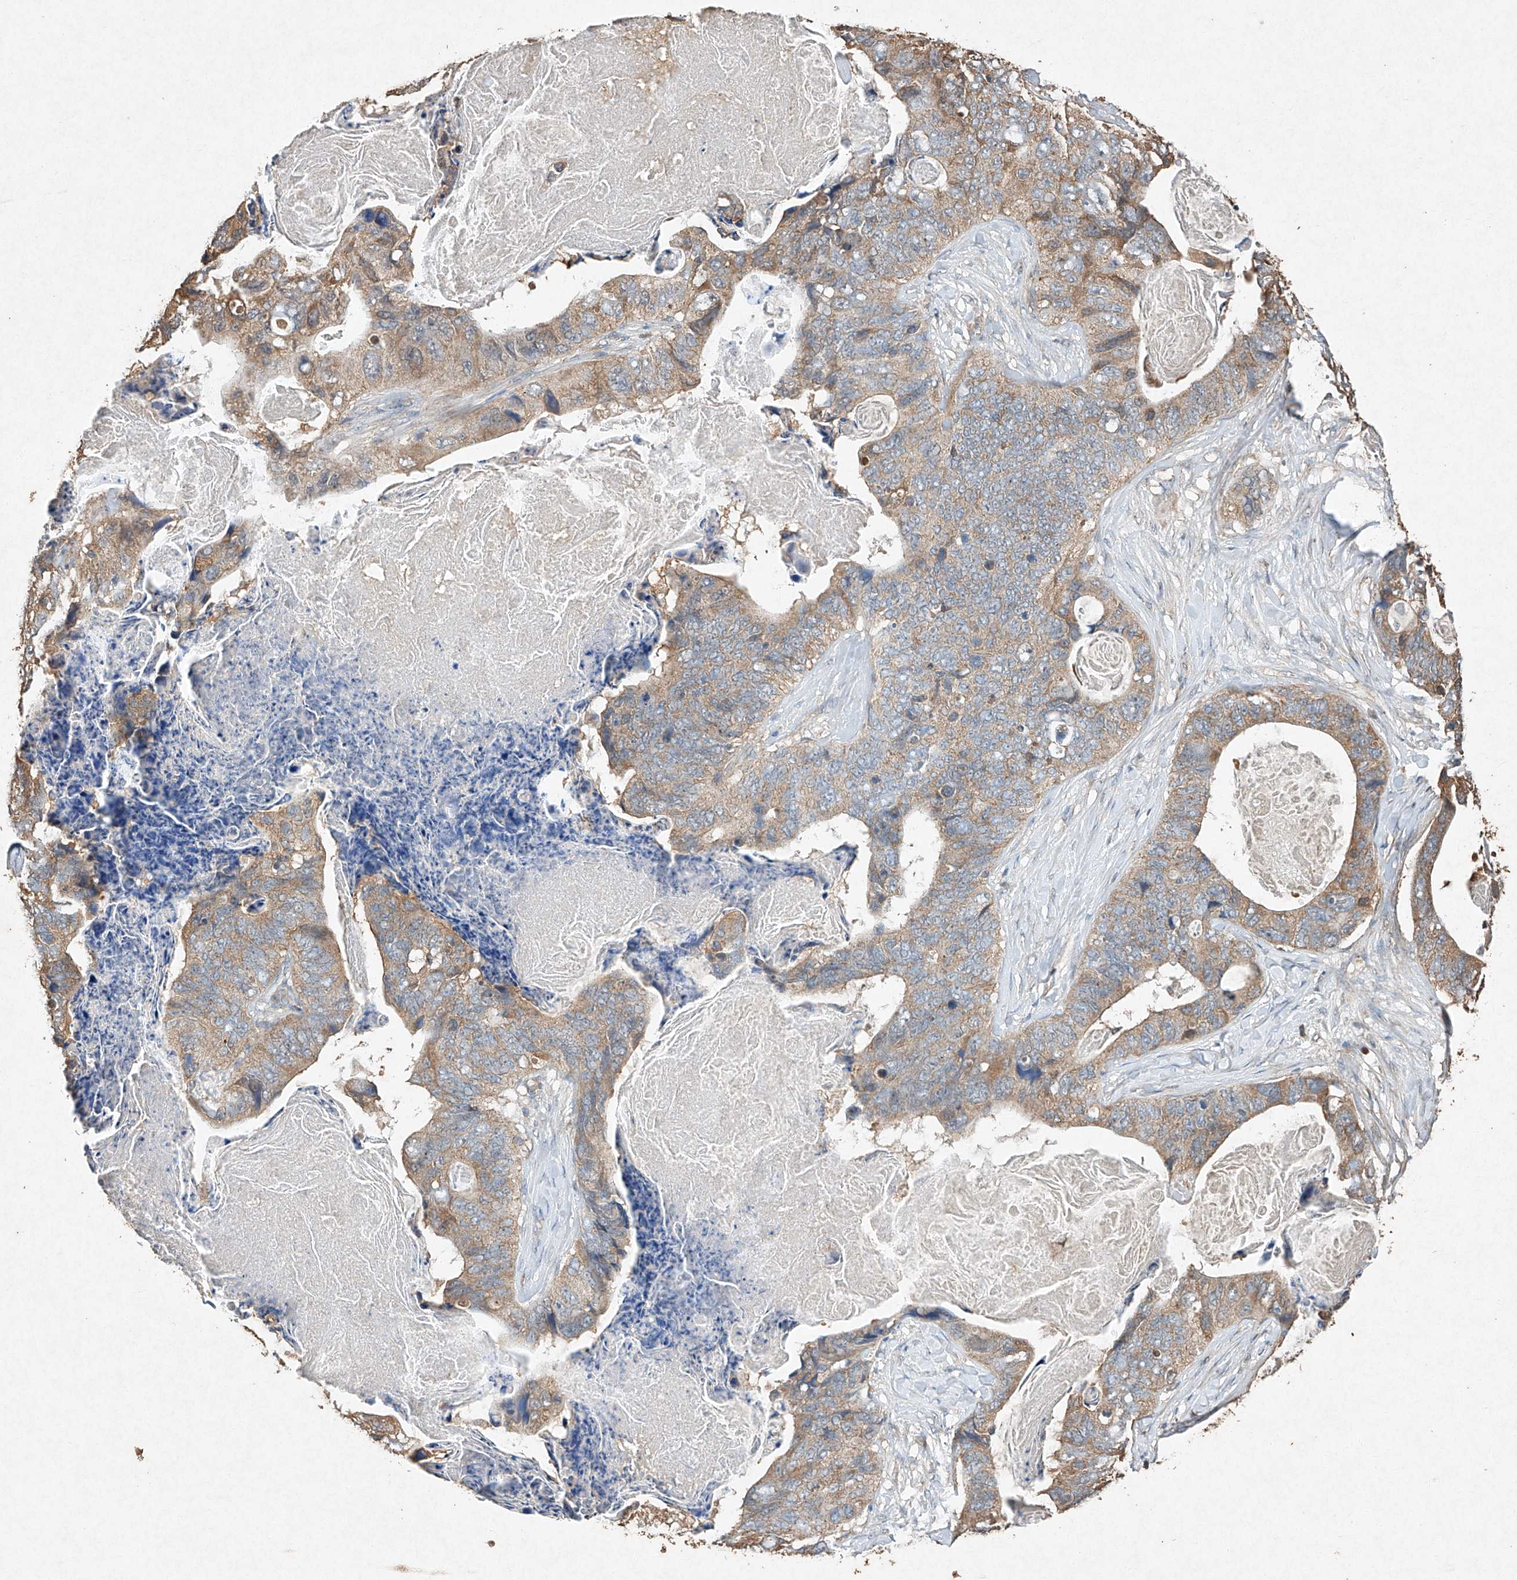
{"staining": {"intensity": "weak", "quantity": ">75%", "location": "cytoplasmic/membranous"}, "tissue": "stomach cancer", "cell_type": "Tumor cells", "image_type": "cancer", "snomed": [{"axis": "morphology", "description": "Adenocarcinoma, NOS"}, {"axis": "topography", "description": "Stomach"}], "caption": "DAB immunohistochemical staining of stomach cancer (adenocarcinoma) demonstrates weak cytoplasmic/membranous protein positivity in about >75% of tumor cells.", "gene": "STK3", "patient": {"sex": "female", "age": 89}}